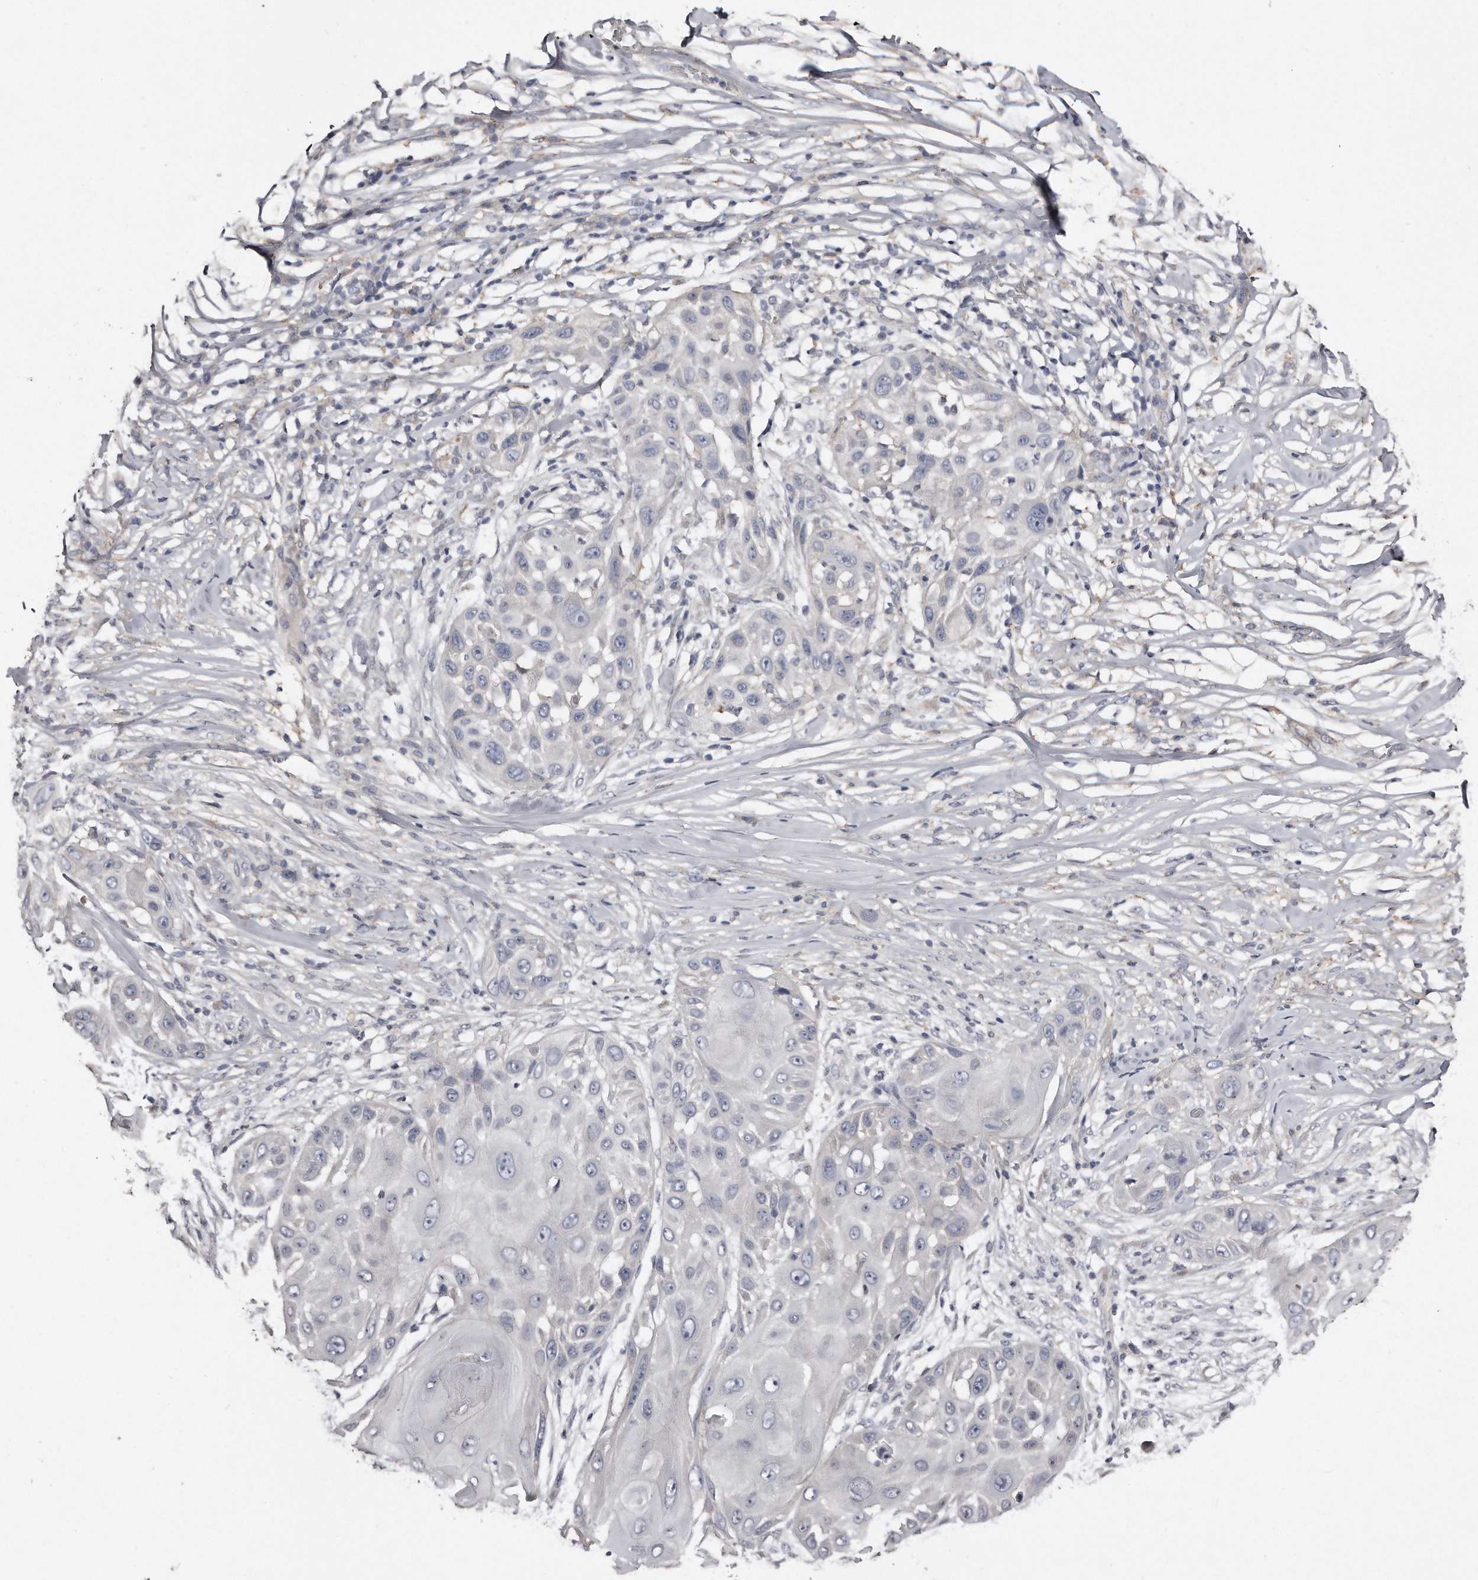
{"staining": {"intensity": "negative", "quantity": "none", "location": "none"}, "tissue": "skin cancer", "cell_type": "Tumor cells", "image_type": "cancer", "snomed": [{"axis": "morphology", "description": "Squamous cell carcinoma, NOS"}, {"axis": "topography", "description": "Skin"}], "caption": "DAB immunohistochemical staining of human skin cancer (squamous cell carcinoma) demonstrates no significant positivity in tumor cells.", "gene": "LMOD1", "patient": {"sex": "female", "age": 44}}